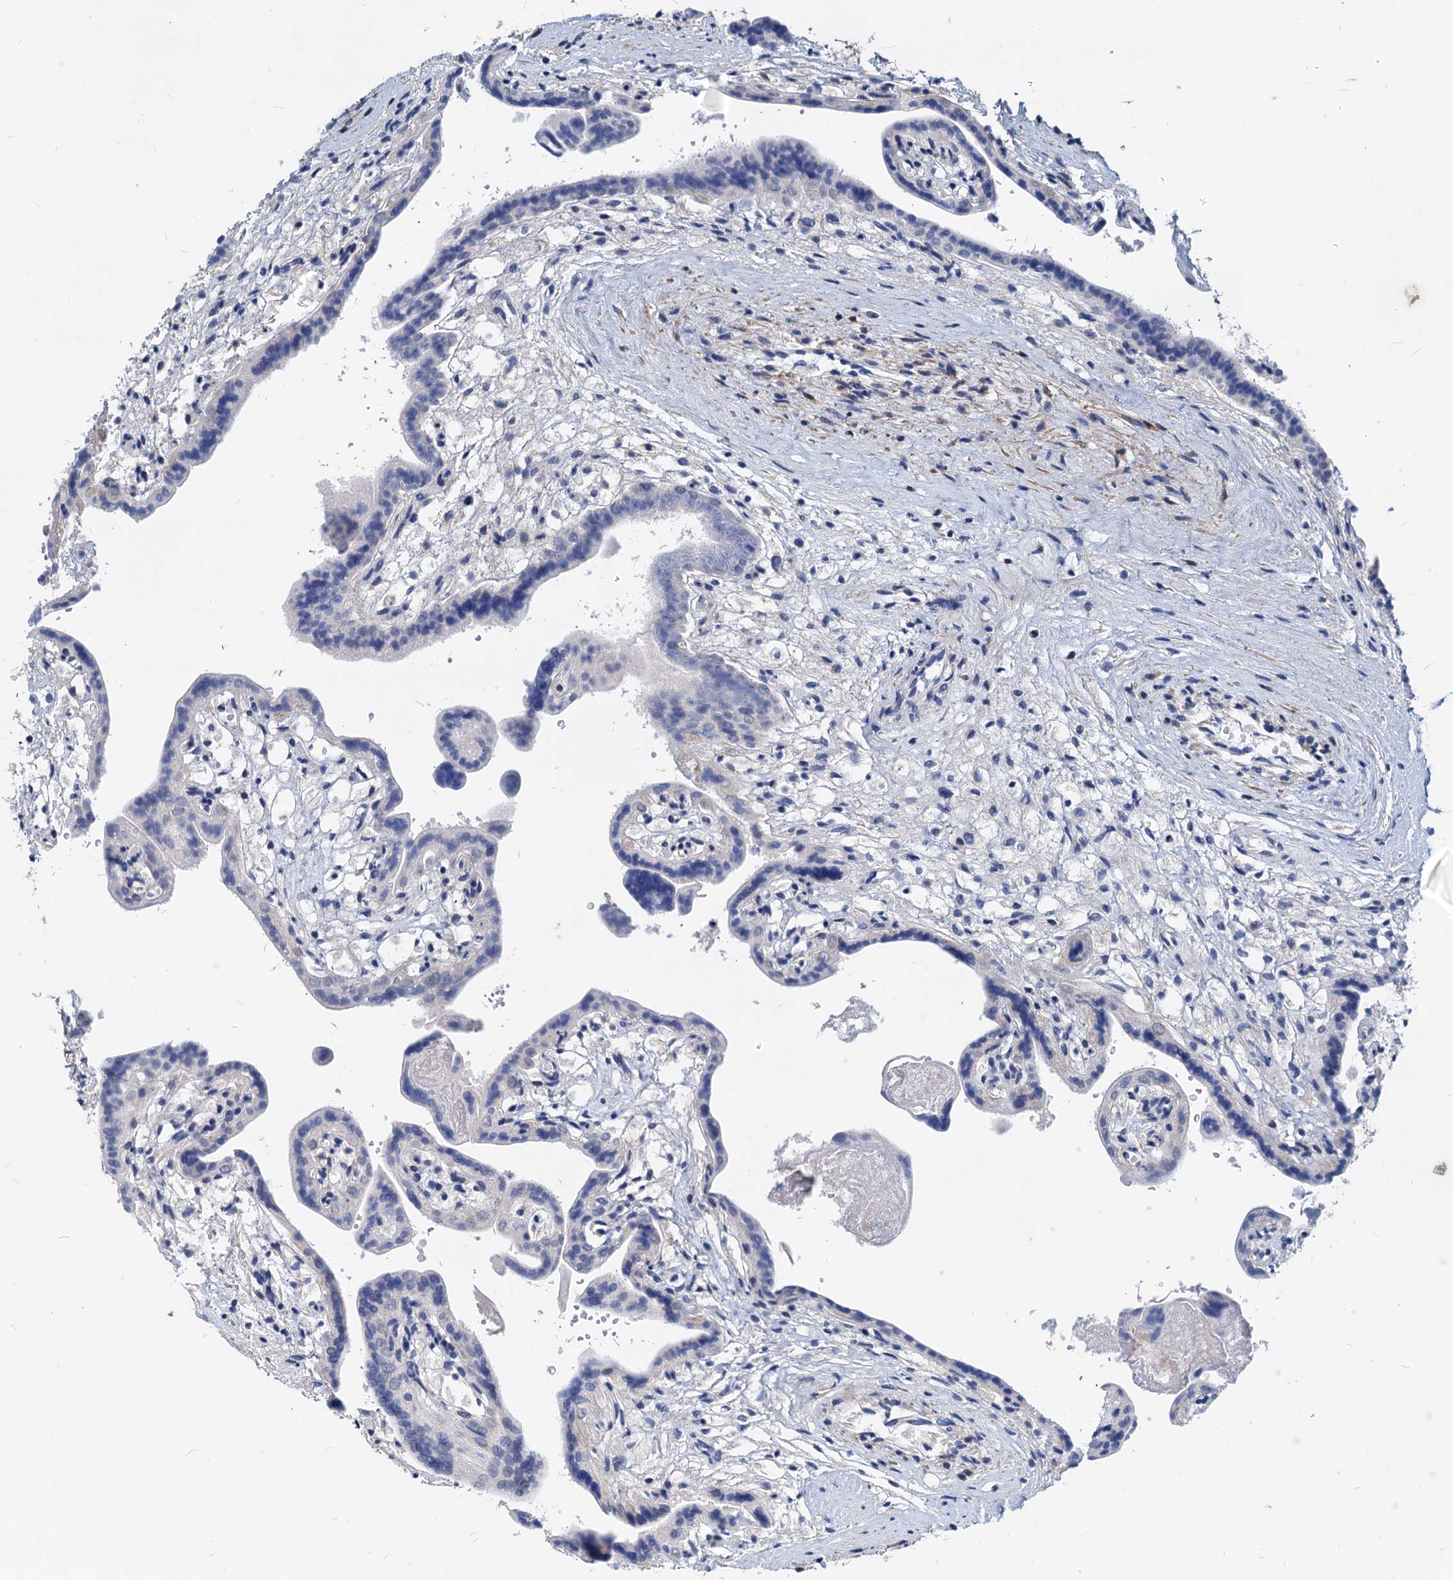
{"staining": {"intensity": "weak", "quantity": "<25%", "location": "nuclear"}, "tissue": "placenta", "cell_type": "Trophoblastic cells", "image_type": "normal", "snomed": [{"axis": "morphology", "description": "Normal tissue, NOS"}, {"axis": "topography", "description": "Placenta"}], "caption": "Placenta was stained to show a protein in brown. There is no significant staining in trophoblastic cells.", "gene": "HSF2", "patient": {"sex": "female", "age": 37}}